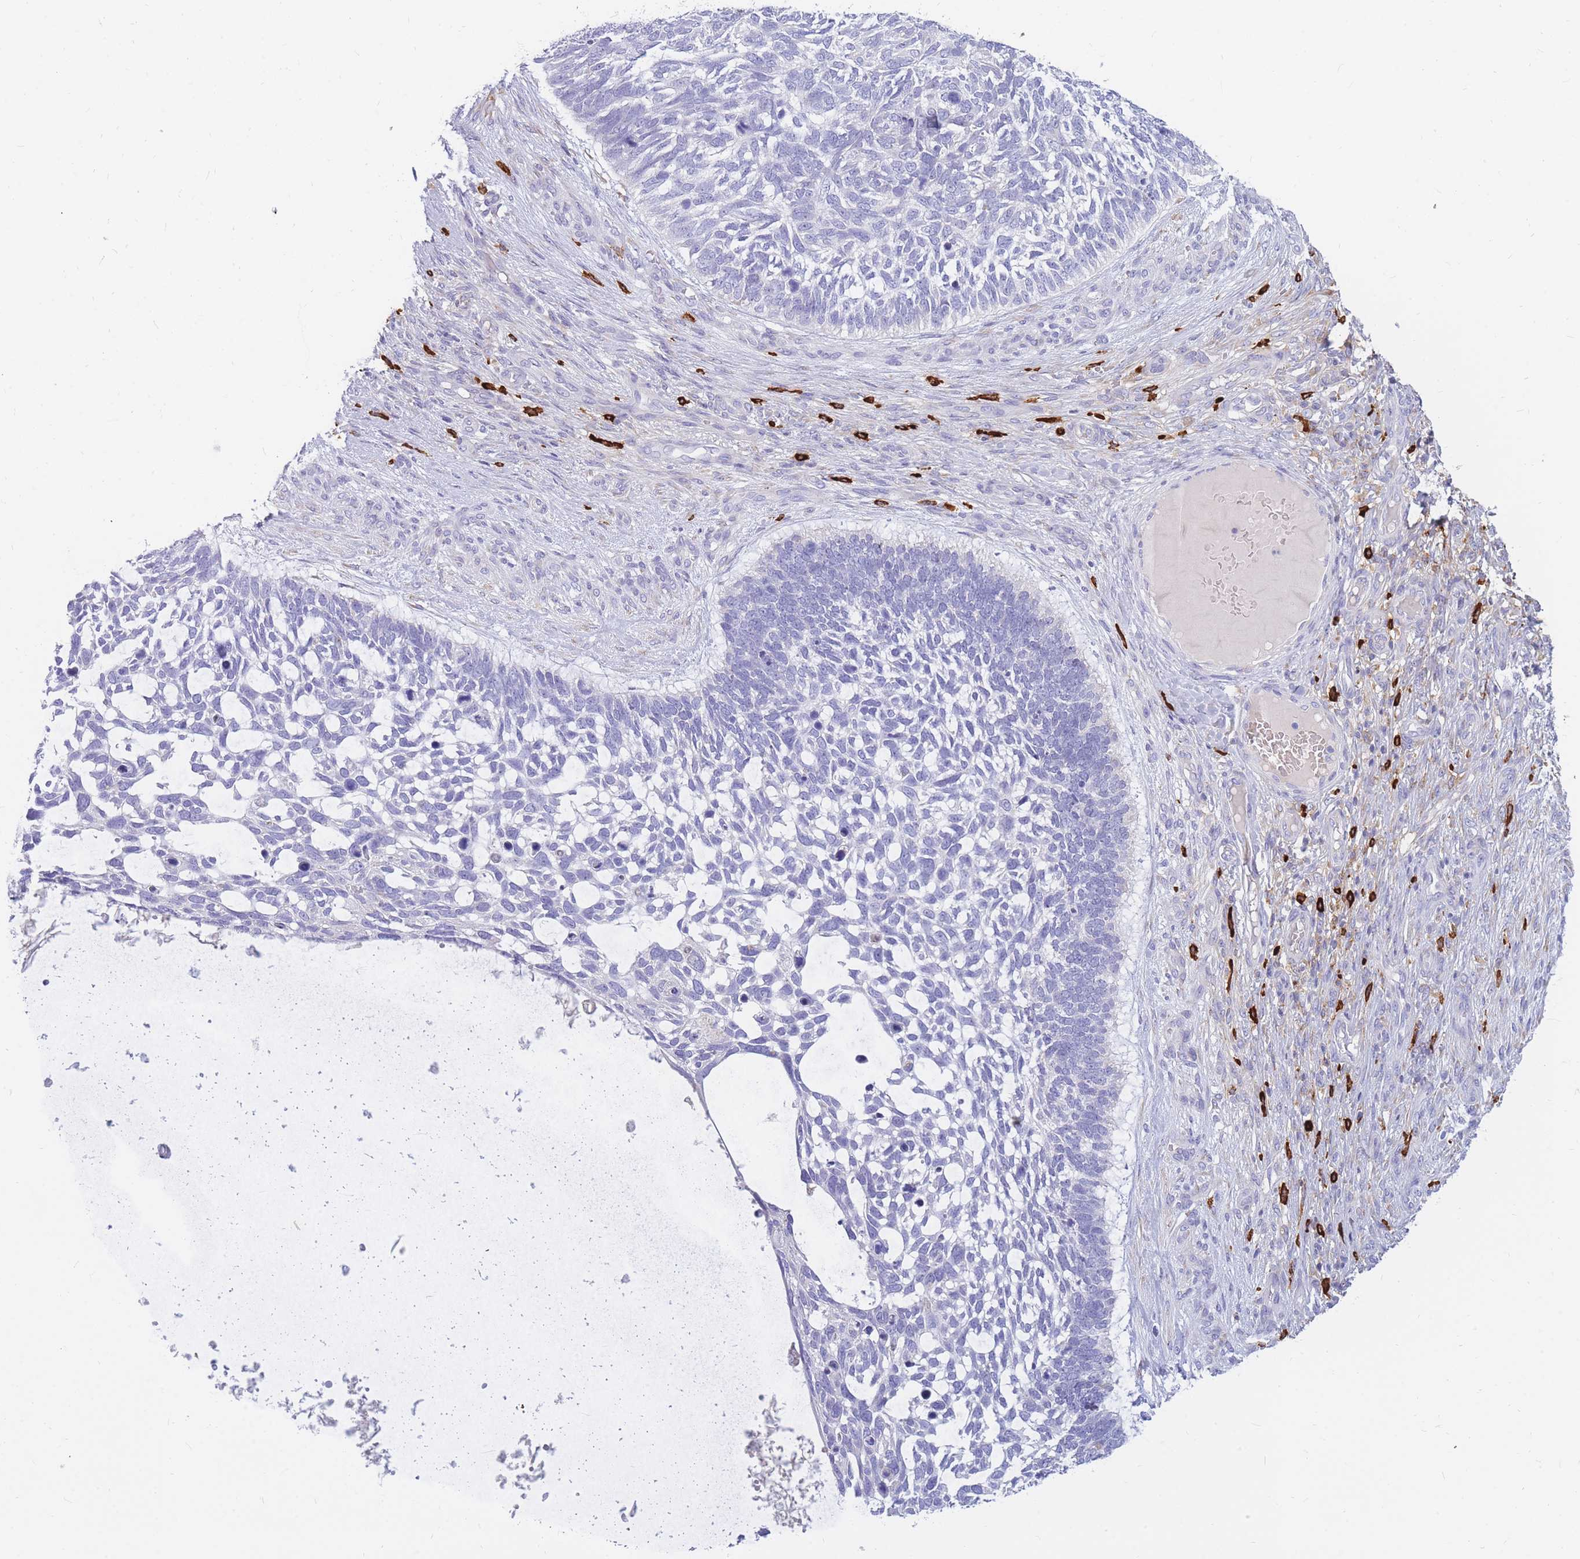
{"staining": {"intensity": "negative", "quantity": "none", "location": "none"}, "tissue": "skin cancer", "cell_type": "Tumor cells", "image_type": "cancer", "snomed": [{"axis": "morphology", "description": "Basal cell carcinoma"}, {"axis": "topography", "description": "Skin"}], "caption": "Human skin basal cell carcinoma stained for a protein using immunohistochemistry demonstrates no expression in tumor cells.", "gene": "TPSD1", "patient": {"sex": "male", "age": 88}}